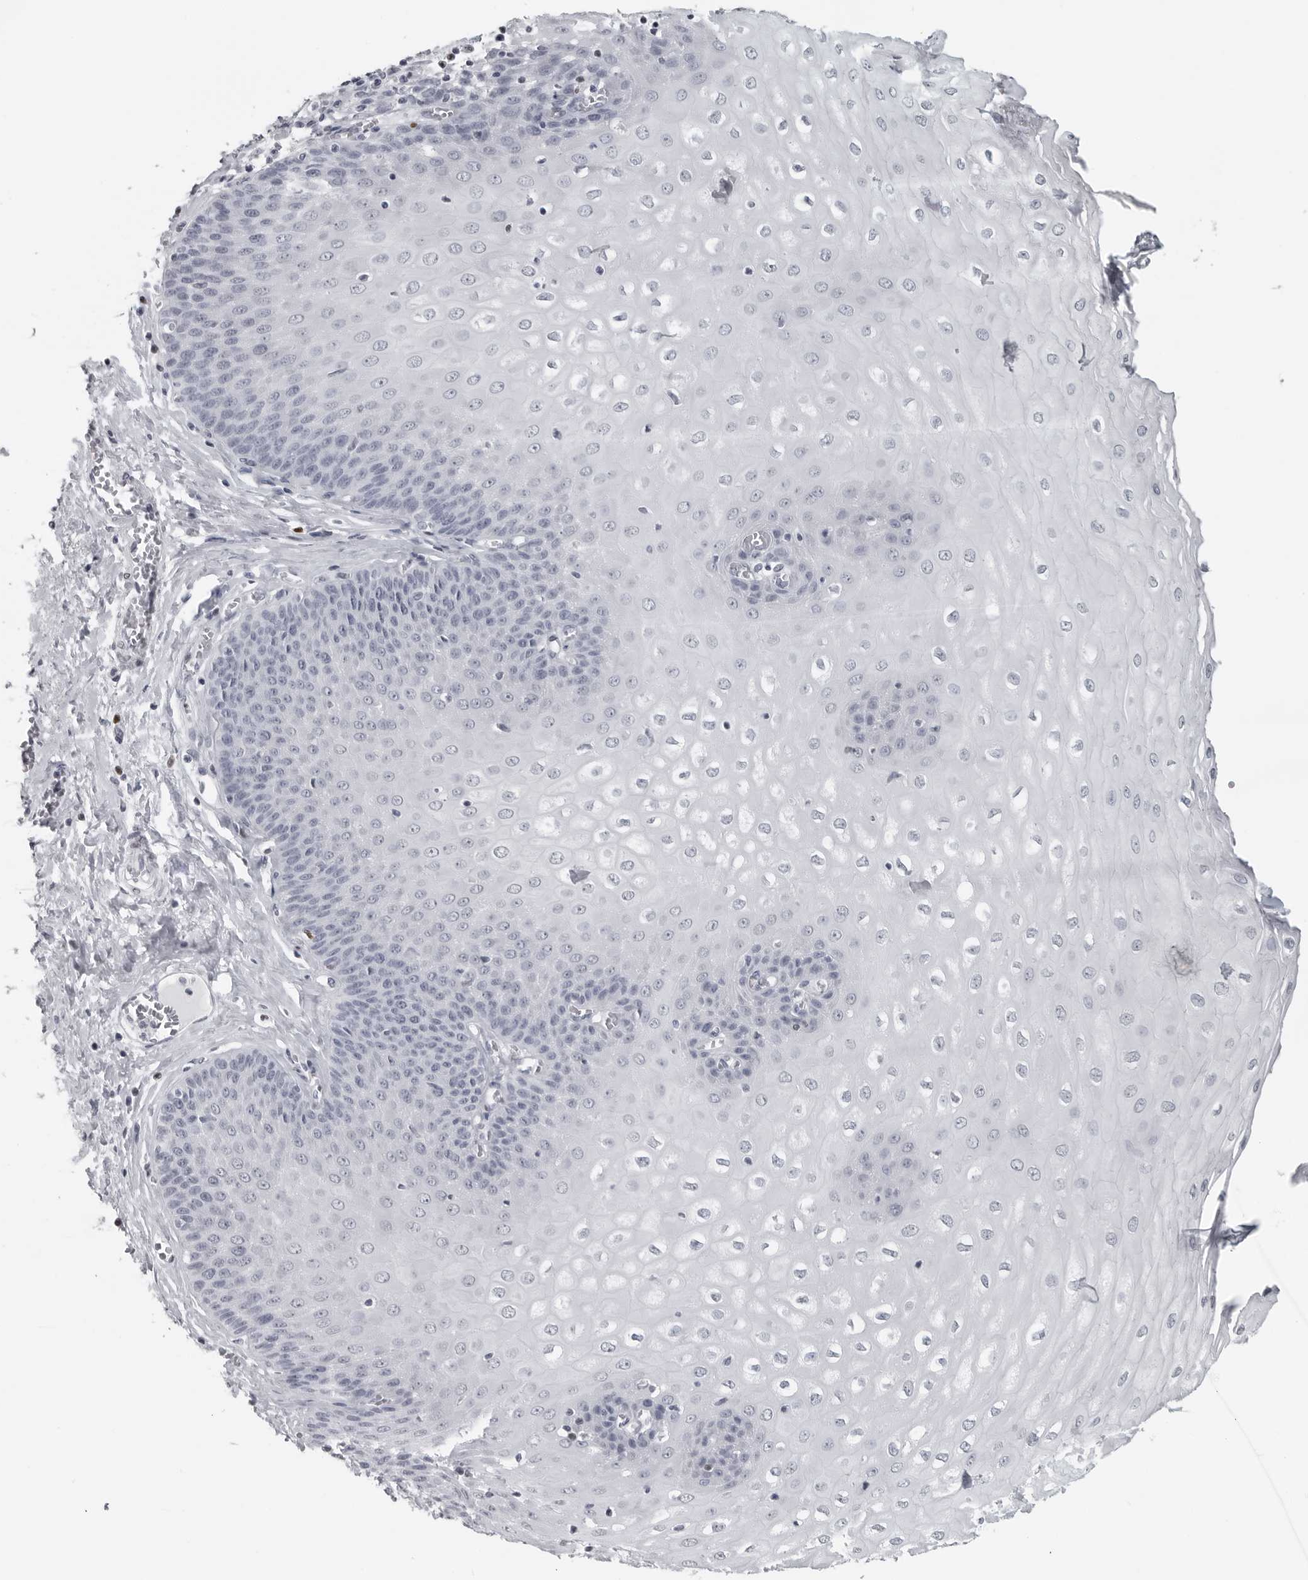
{"staining": {"intensity": "negative", "quantity": "none", "location": "none"}, "tissue": "esophagus", "cell_type": "Squamous epithelial cells", "image_type": "normal", "snomed": [{"axis": "morphology", "description": "Normal tissue, NOS"}, {"axis": "topography", "description": "Esophagus"}], "caption": "This is an immunohistochemistry micrograph of normal esophagus. There is no staining in squamous epithelial cells.", "gene": "SATB2", "patient": {"sex": "male", "age": 60}}